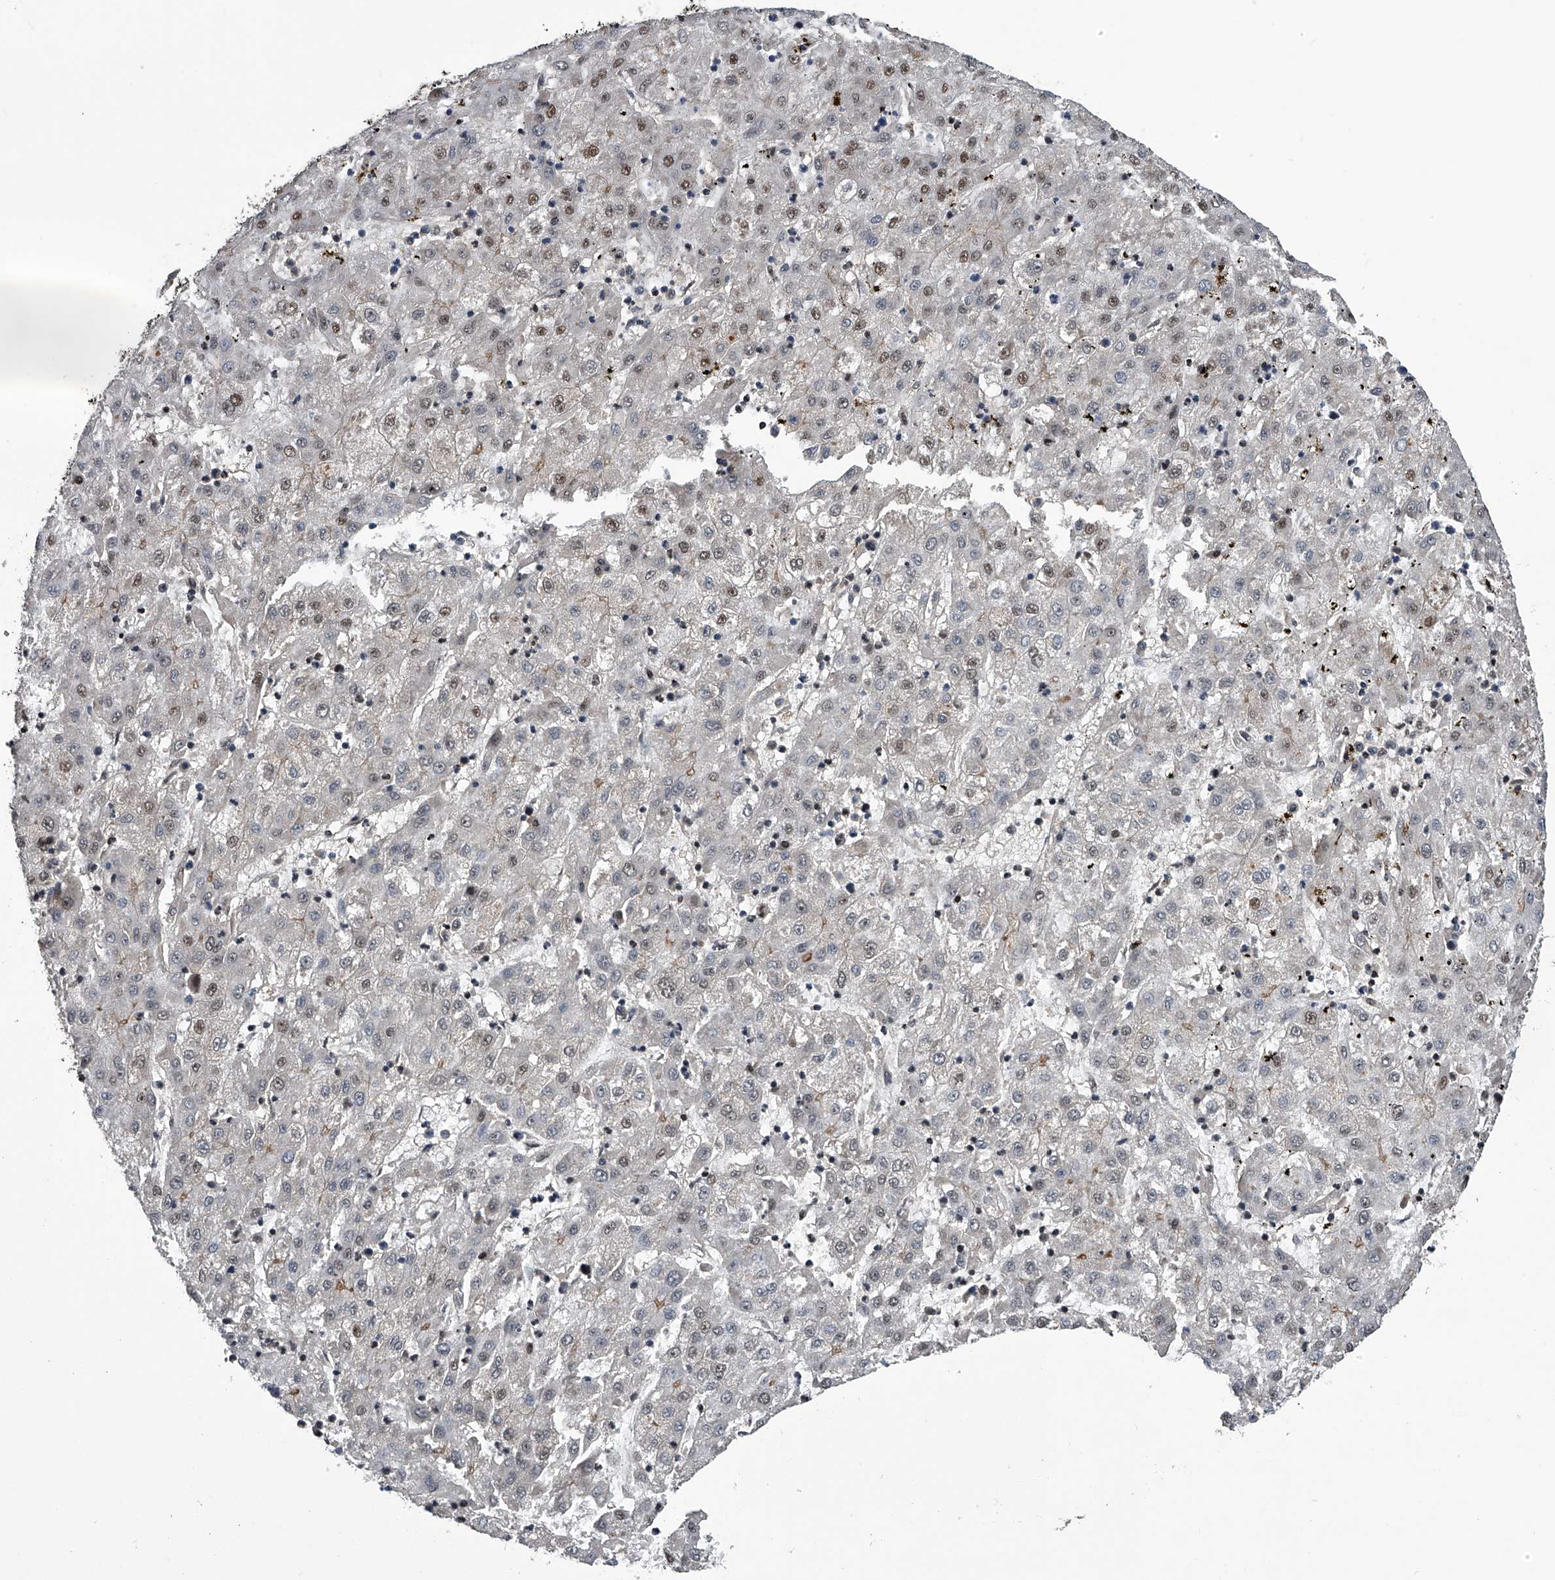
{"staining": {"intensity": "weak", "quantity": "25%-75%", "location": "nuclear"}, "tissue": "liver cancer", "cell_type": "Tumor cells", "image_type": "cancer", "snomed": [{"axis": "morphology", "description": "Carcinoma, Hepatocellular, NOS"}, {"axis": "topography", "description": "Liver"}], "caption": "Tumor cells reveal low levels of weak nuclear staining in approximately 25%-75% of cells in human liver cancer (hepatocellular carcinoma).", "gene": "SLC12A8", "patient": {"sex": "male", "age": 72}}